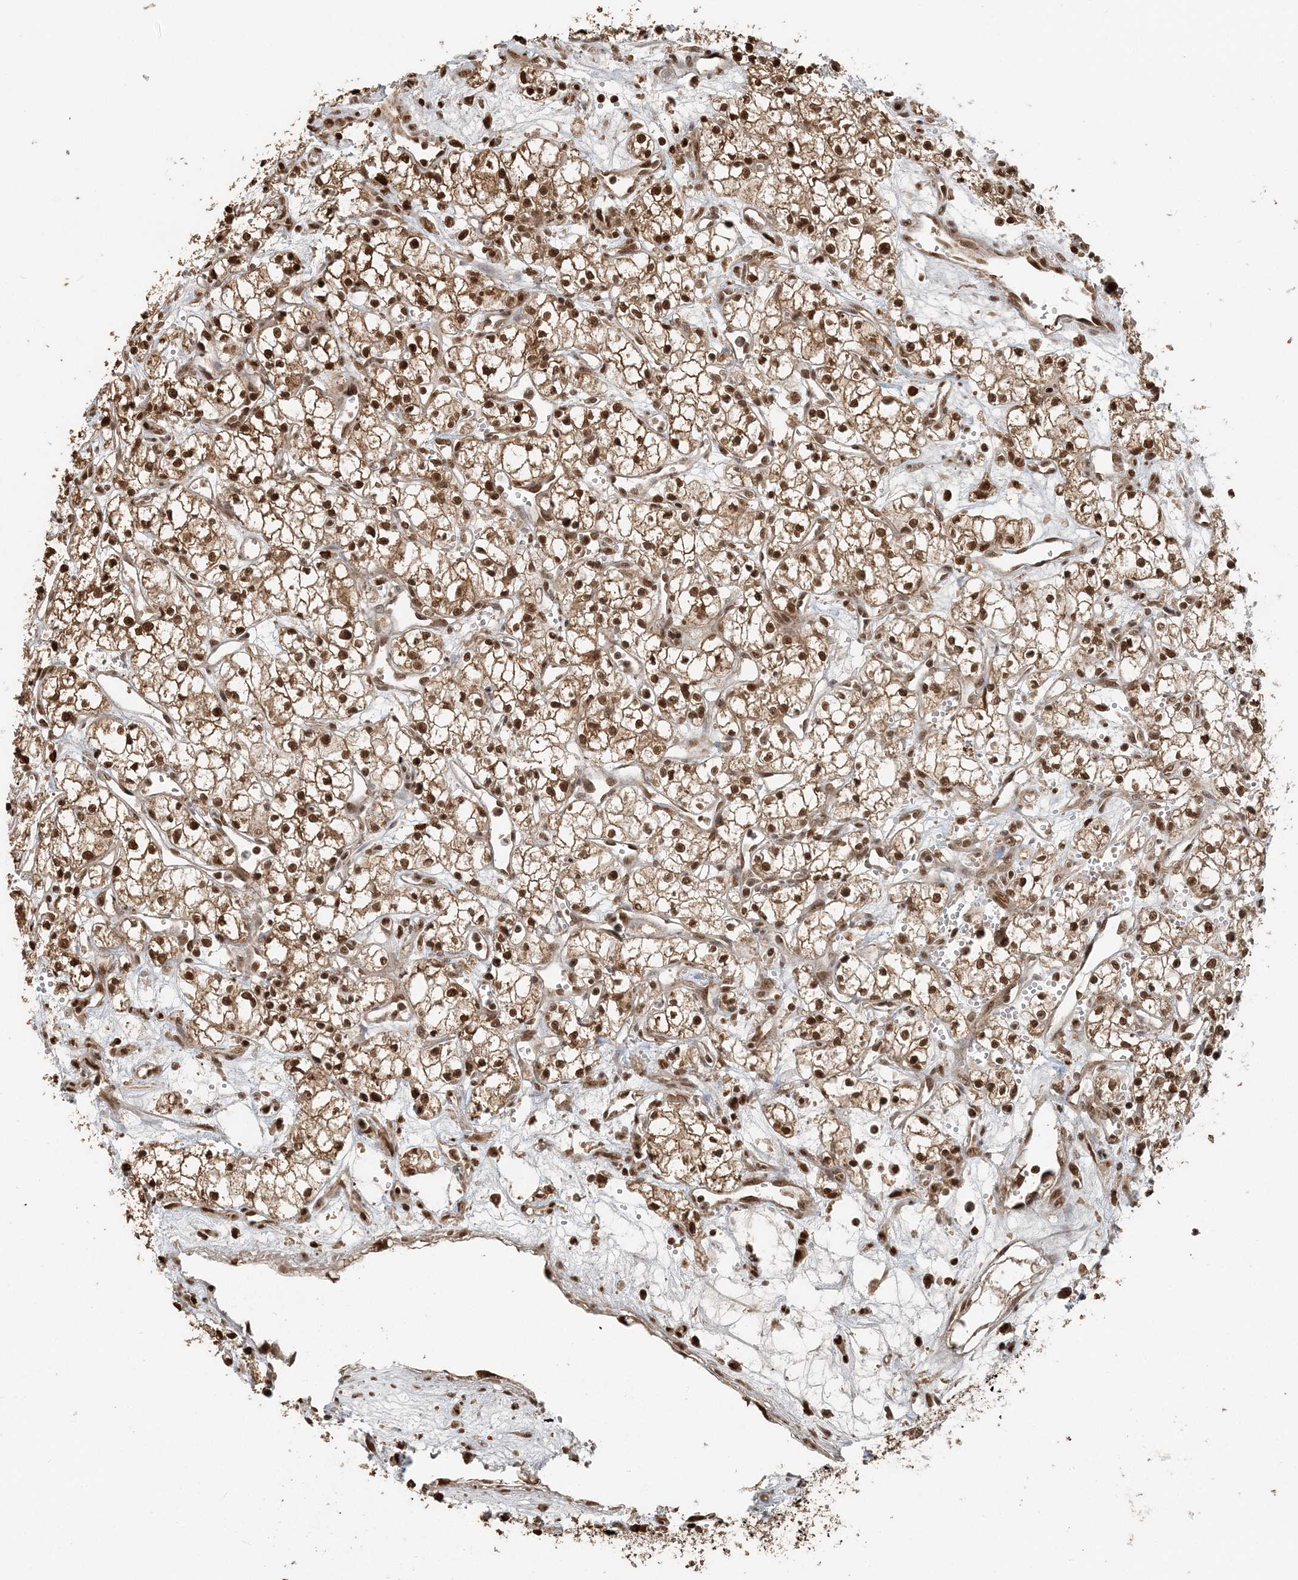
{"staining": {"intensity": "moderate", "quantity": ">75%", "location": "cytoplasmic/membranous,nuclear"}, "tissue": "renal cancer", "cell_type": "Tumor cells", "image_type": "cancer", "snomed": [{"axis": "morphology", "description": "Adenocarcinoma, NOS"}, {"axis": "topography", "description": "Kidney"}], "caption": "There is medium levels of moderate cytoplasmic/membranous and nuclear expression in tumor cells of renal adenocarcinoma, as demonstrated by immunohistochemical staining (brown color).", "gene": "ARHGAP35", "patient": {"sex": "male", "age": 59}}